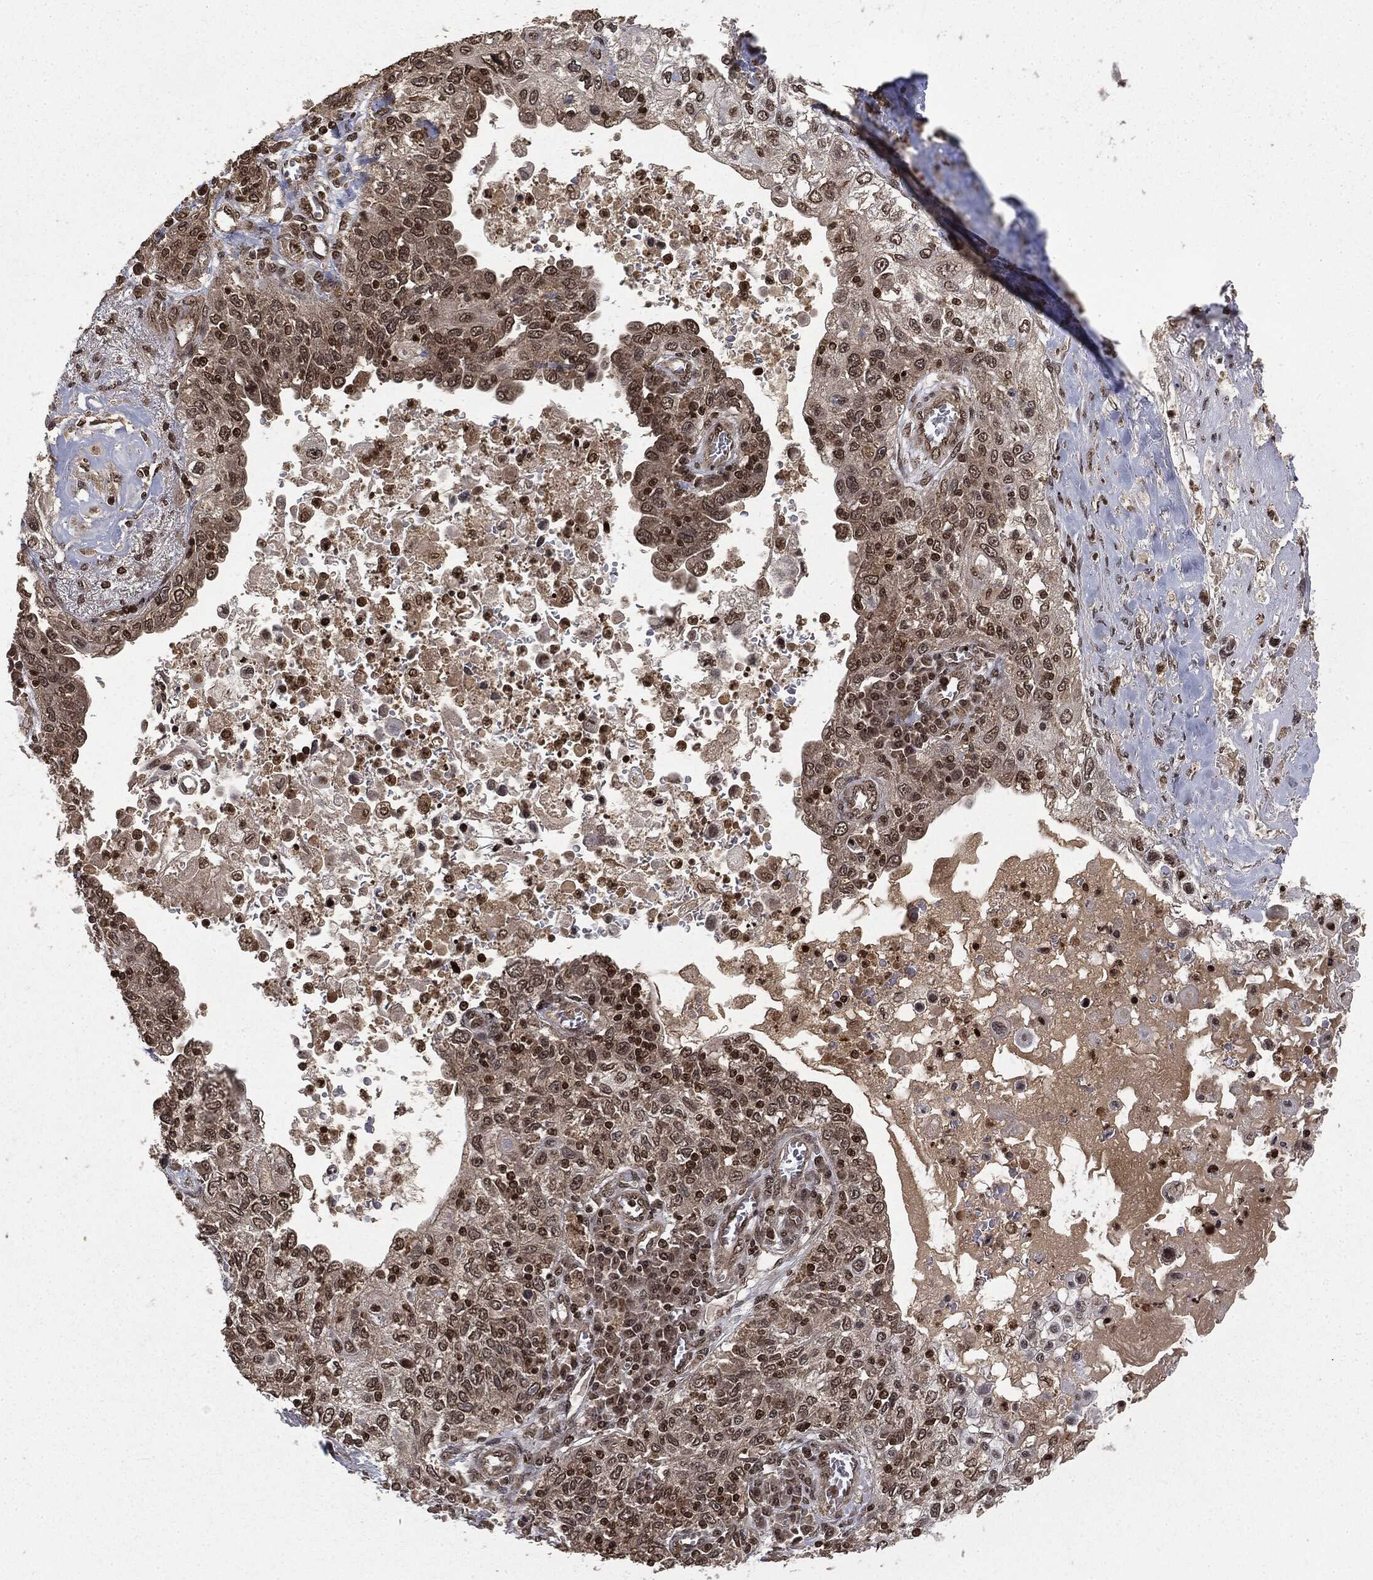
{"staining": {"intensity": "weak", "quantity": "<25%", "location": "nuclear"}, "tissue": "lung cancer", "cell_type": "Tumor cells", "image_type": "cancer", "snomed": [{"axis": "morphology", "description": "Squamous cell carcinoma, NOS"}, {"axis": "topography", "description": "Lung"}], "caption": "High power microscopy photomicrograph of an immunohistochemistry micrograph of lung squamous cell carcinoma, revealing no significant positivity in tumor cells.", "gene": "CTDP1", "patient": {"sex": "female", "age": 69}}